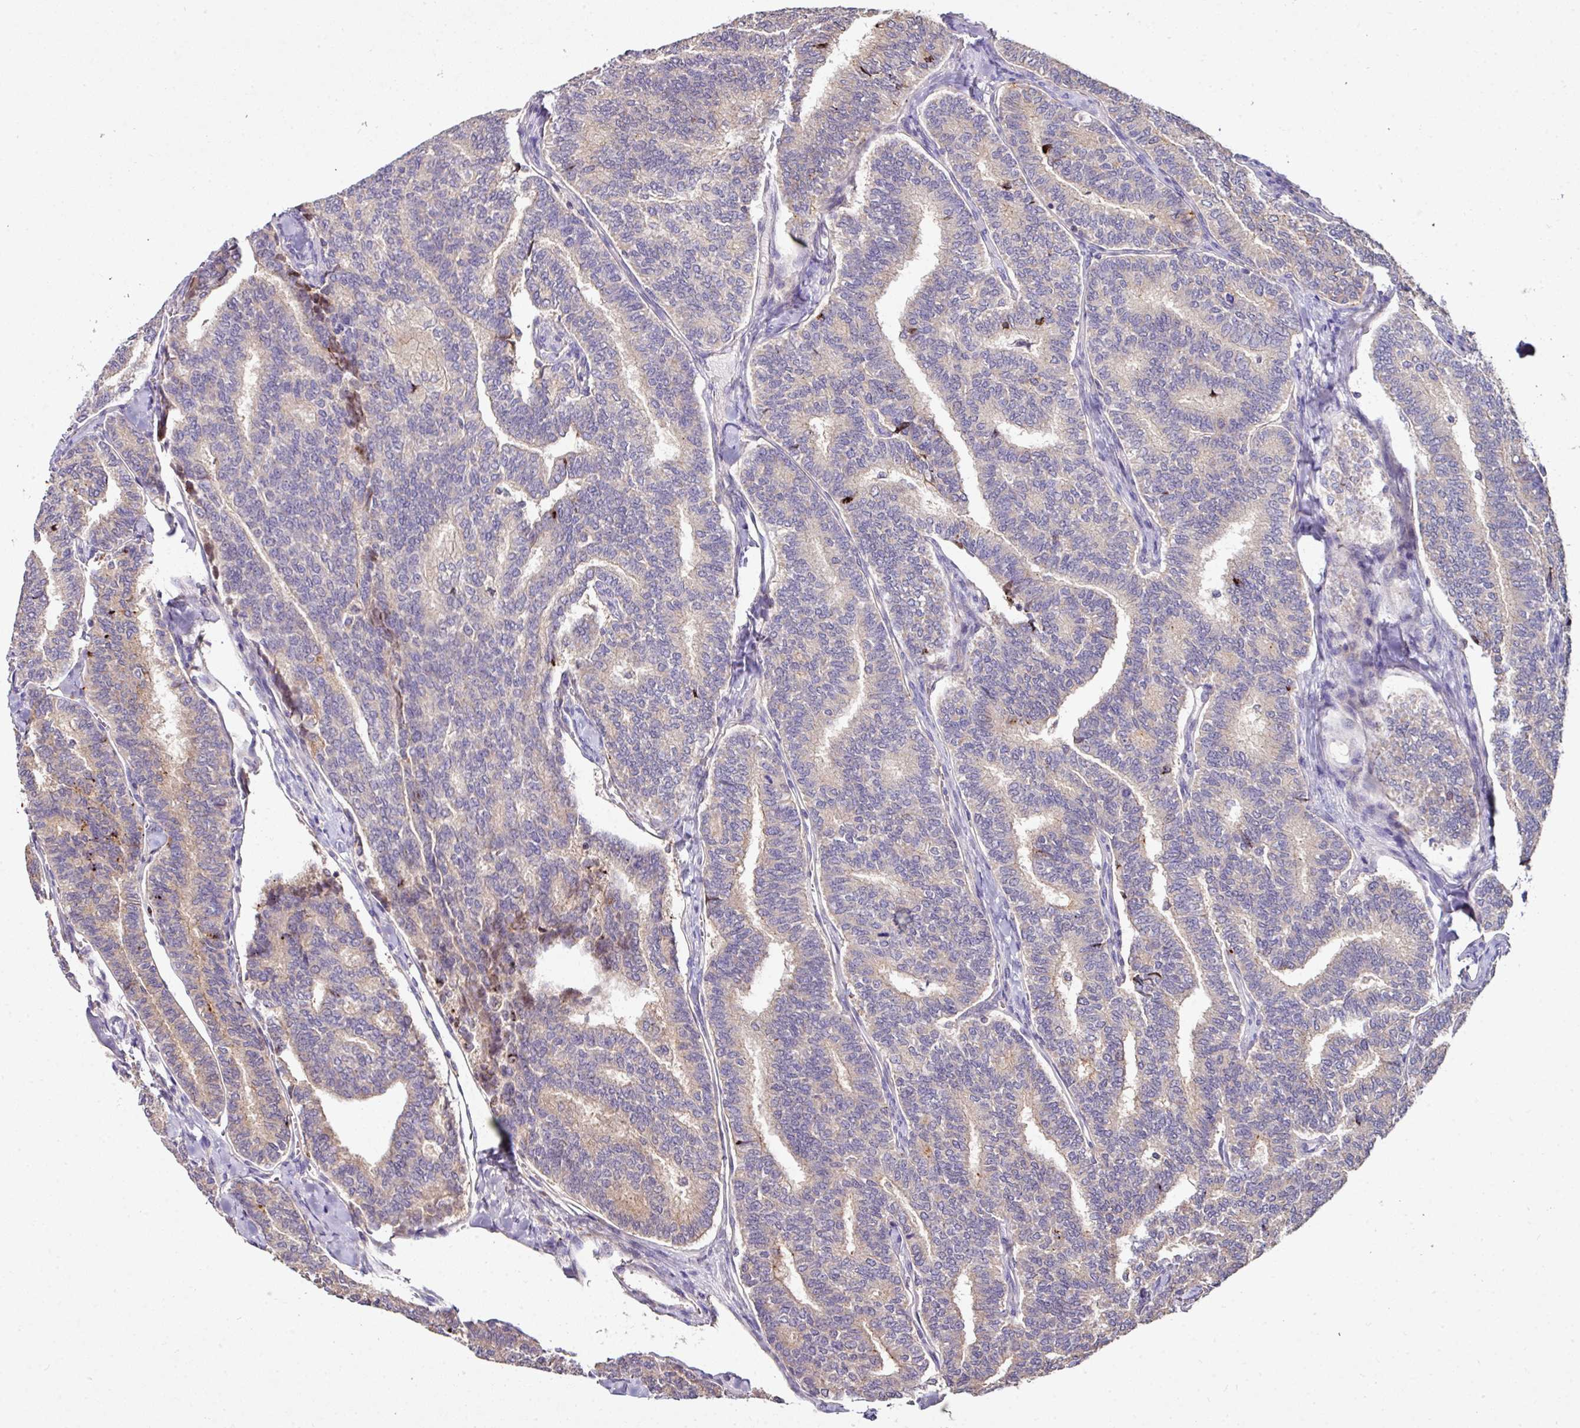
{"staining": {"intensity": "weak", "quantity": "<25%", "location": "cytoplasmic/membranous"}, "tissue": "thyroid cancer", "cell_type": "Tumor cells", "image_type": "cancer", "snomed": [{"axis": "morphology", "description": "Papillary adenocarcinoma, NOS"}, {"axis": "topography", "description": "Thyroid gland"}], "caption": "Tumor cells are negative for protein expression in human thyroid papillary adenocarcinoma. Nuclei are stained in blue.", "gene": "AEBP2", "patient": {"sex": "female", "age": 35}}